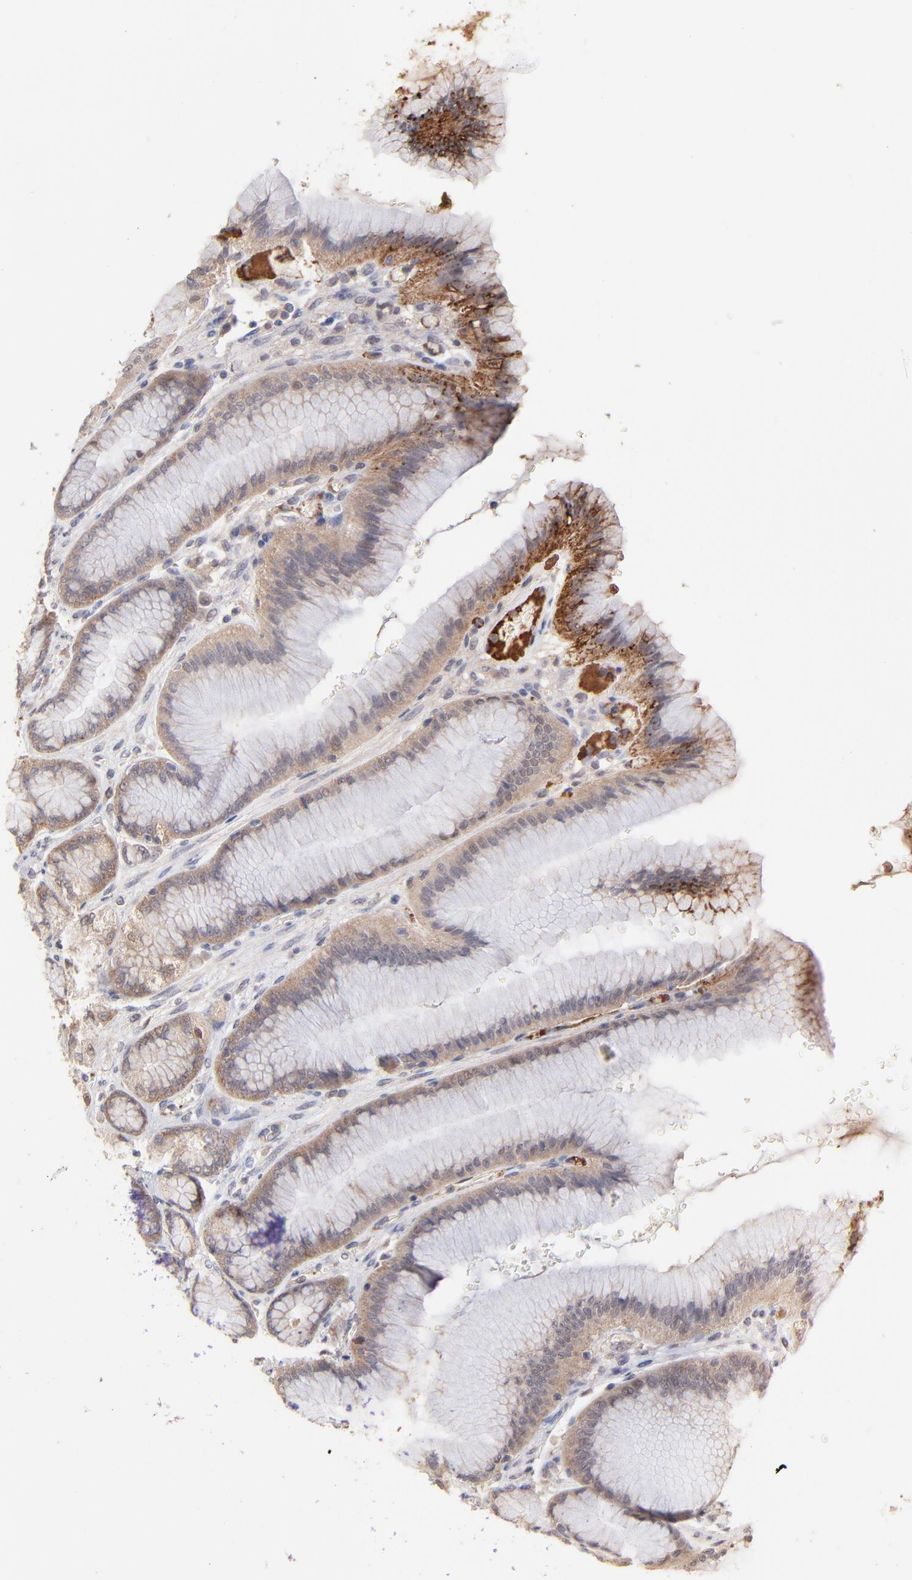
{"staining": {"intensity": "moderate", "quantity": ">75%", "location": "cytoplasmic/membranous,nuclear"}, "tissue": "stomach", "cell_type": "Glandular cells", "image_type": "normal", "snomed": [{"axis": "morphology", "description": "Normal tissue, NOS"}, {"axis": "morphology", "description": "Adenocarcinoma, NOS"}, {"axis": "topography", "description": "Stomach"}, {"axis": "topography", "description": "Stomach, lower"}], "caption": "Immunohistochemical staining of normal human stomach demonstrates medium levels of moderate cytoplasmic/membranous,nuclear positivity in approximately >75% of glandular cells. The staining was performed using DAB, with brown indicating positive protein expression. Nuclei are stained blue with hematoxylin.", "gene": "PSMD14", "patient": {"sex": "female", "age": 65}}